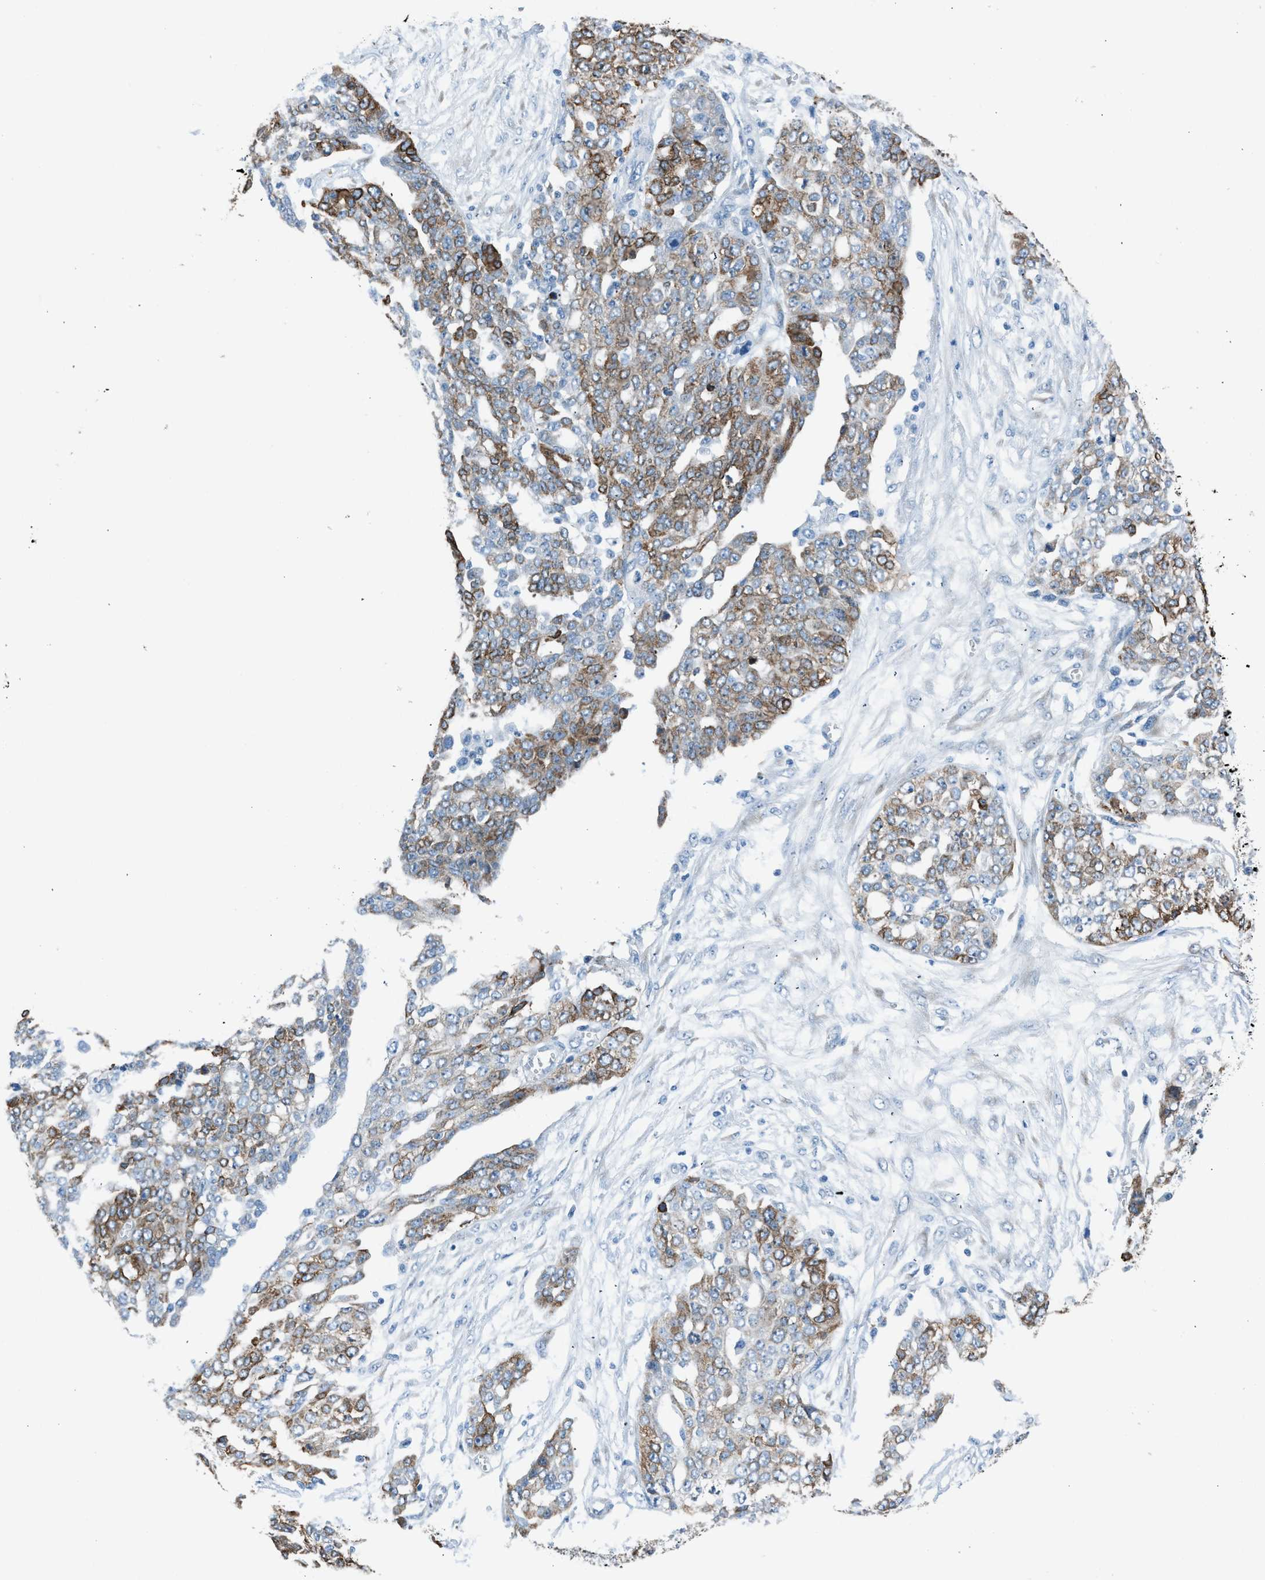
{"staining": {"intensity": "moderate", "quantity": "25%-75%", "location": "cytoplasmic/membranous"}, "tissue": "ovarian cancer", "cell_type": "Tumor cells", "image_type": "cancer", "snomed": [{"axis": "morphology", "description": "Cystadenocarcinoma, serous, NOS"}, {"axis": "topography", "description": "Soft tissue"}, {"axis": "topography", "description": "Ovary"}], "caption": "This is an image of immunohistochemistry staining of ovarian serous cystadenocarcinoma, which shows moderate expression in the cytoplasmic/membranous of tumor cells.", "gene": "RNF41", "patient": {"sex": "female", "age": 57}}